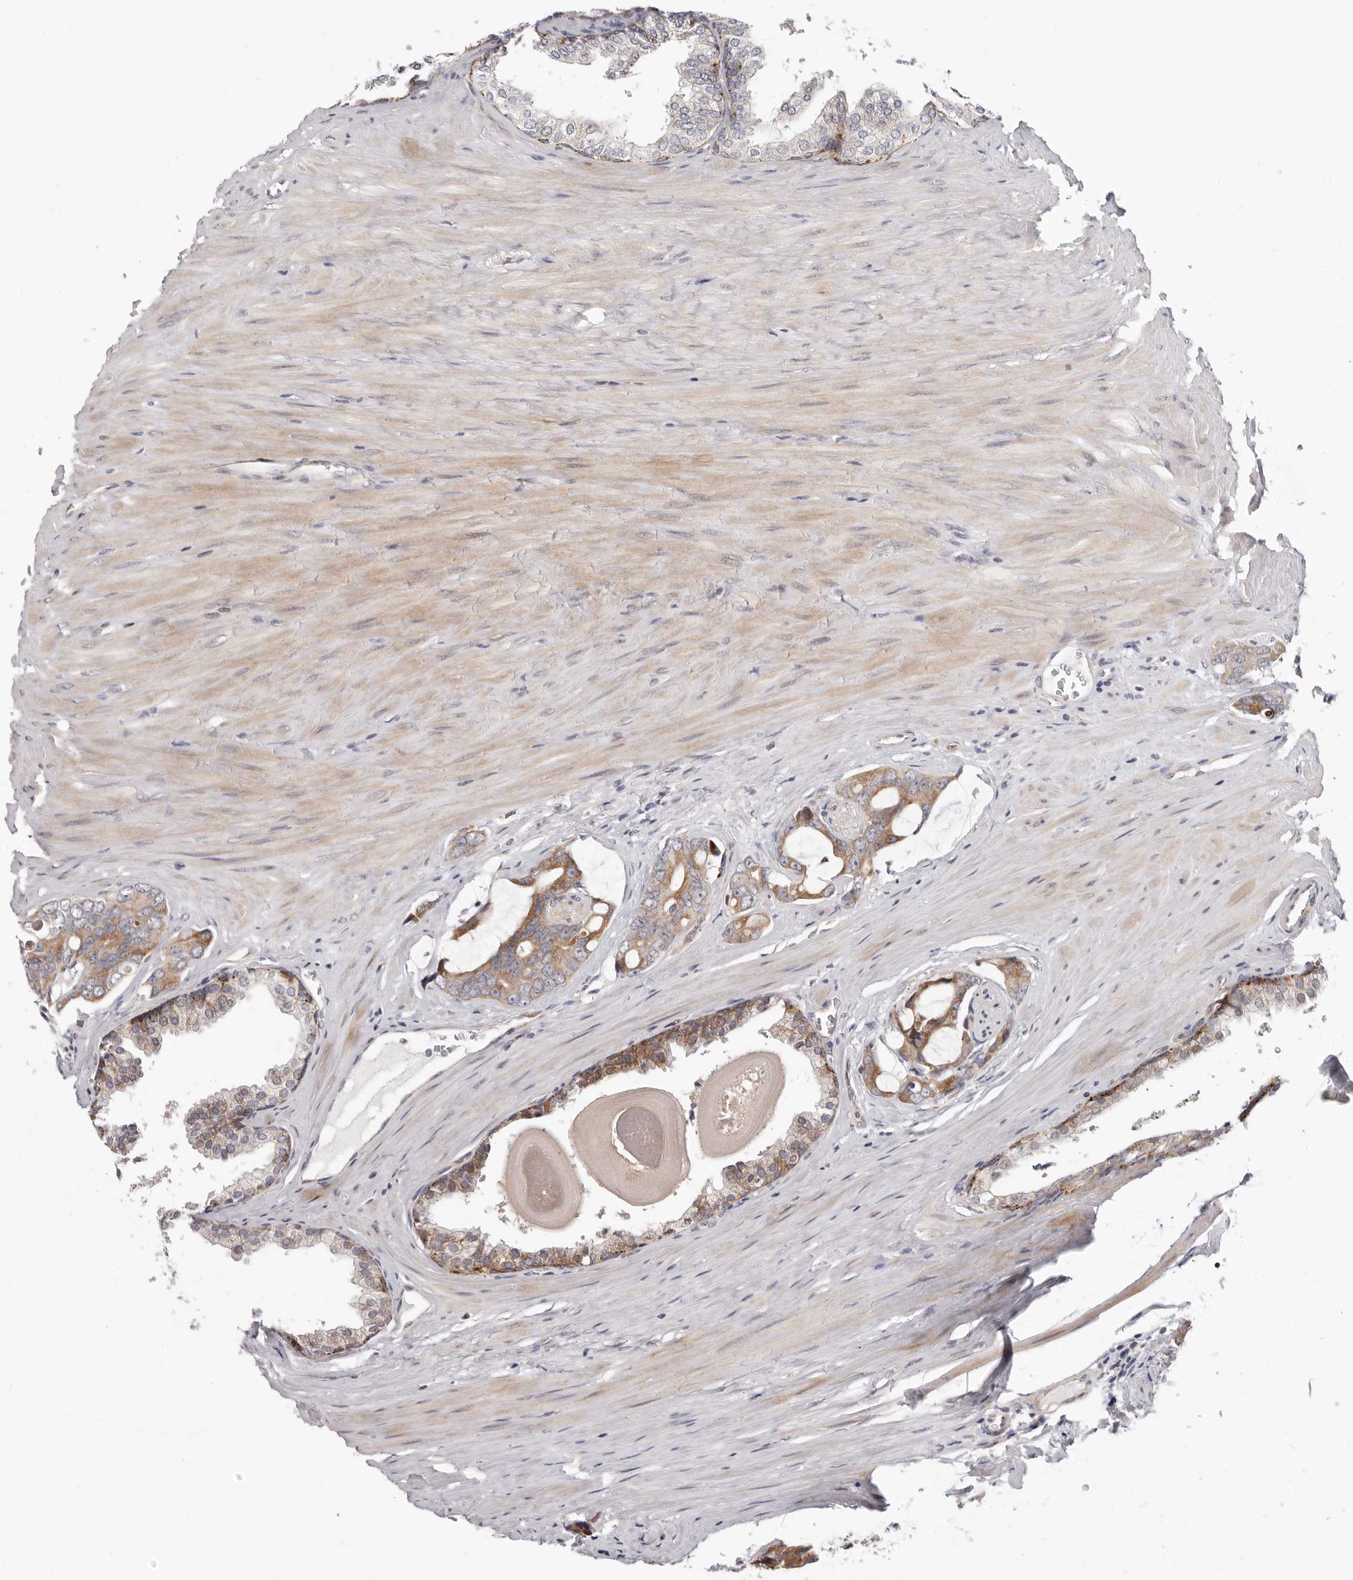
{"staining": {"intensity": "moderate", "quantity": ">75%", "location": "cytoplasmic/membranous"}, "tissue": "prostate cancer", "cell_type": "Tumor cells", "image_type": "cancer", "snomed": [{"axis": "morphology", "description": "Adenocarcinoma, Medium grade"}, {"axis": "topography", "description": "Prostate"}], "caption": "Immunohistochemical staining of prostate adenocarcinoma (medium-grade) displays moderate cytoplasmic/membranous protein staining in about >75% of tumor cells.", "gene": "TOR3A", "patient": {"sex": "male", "age": 53}}